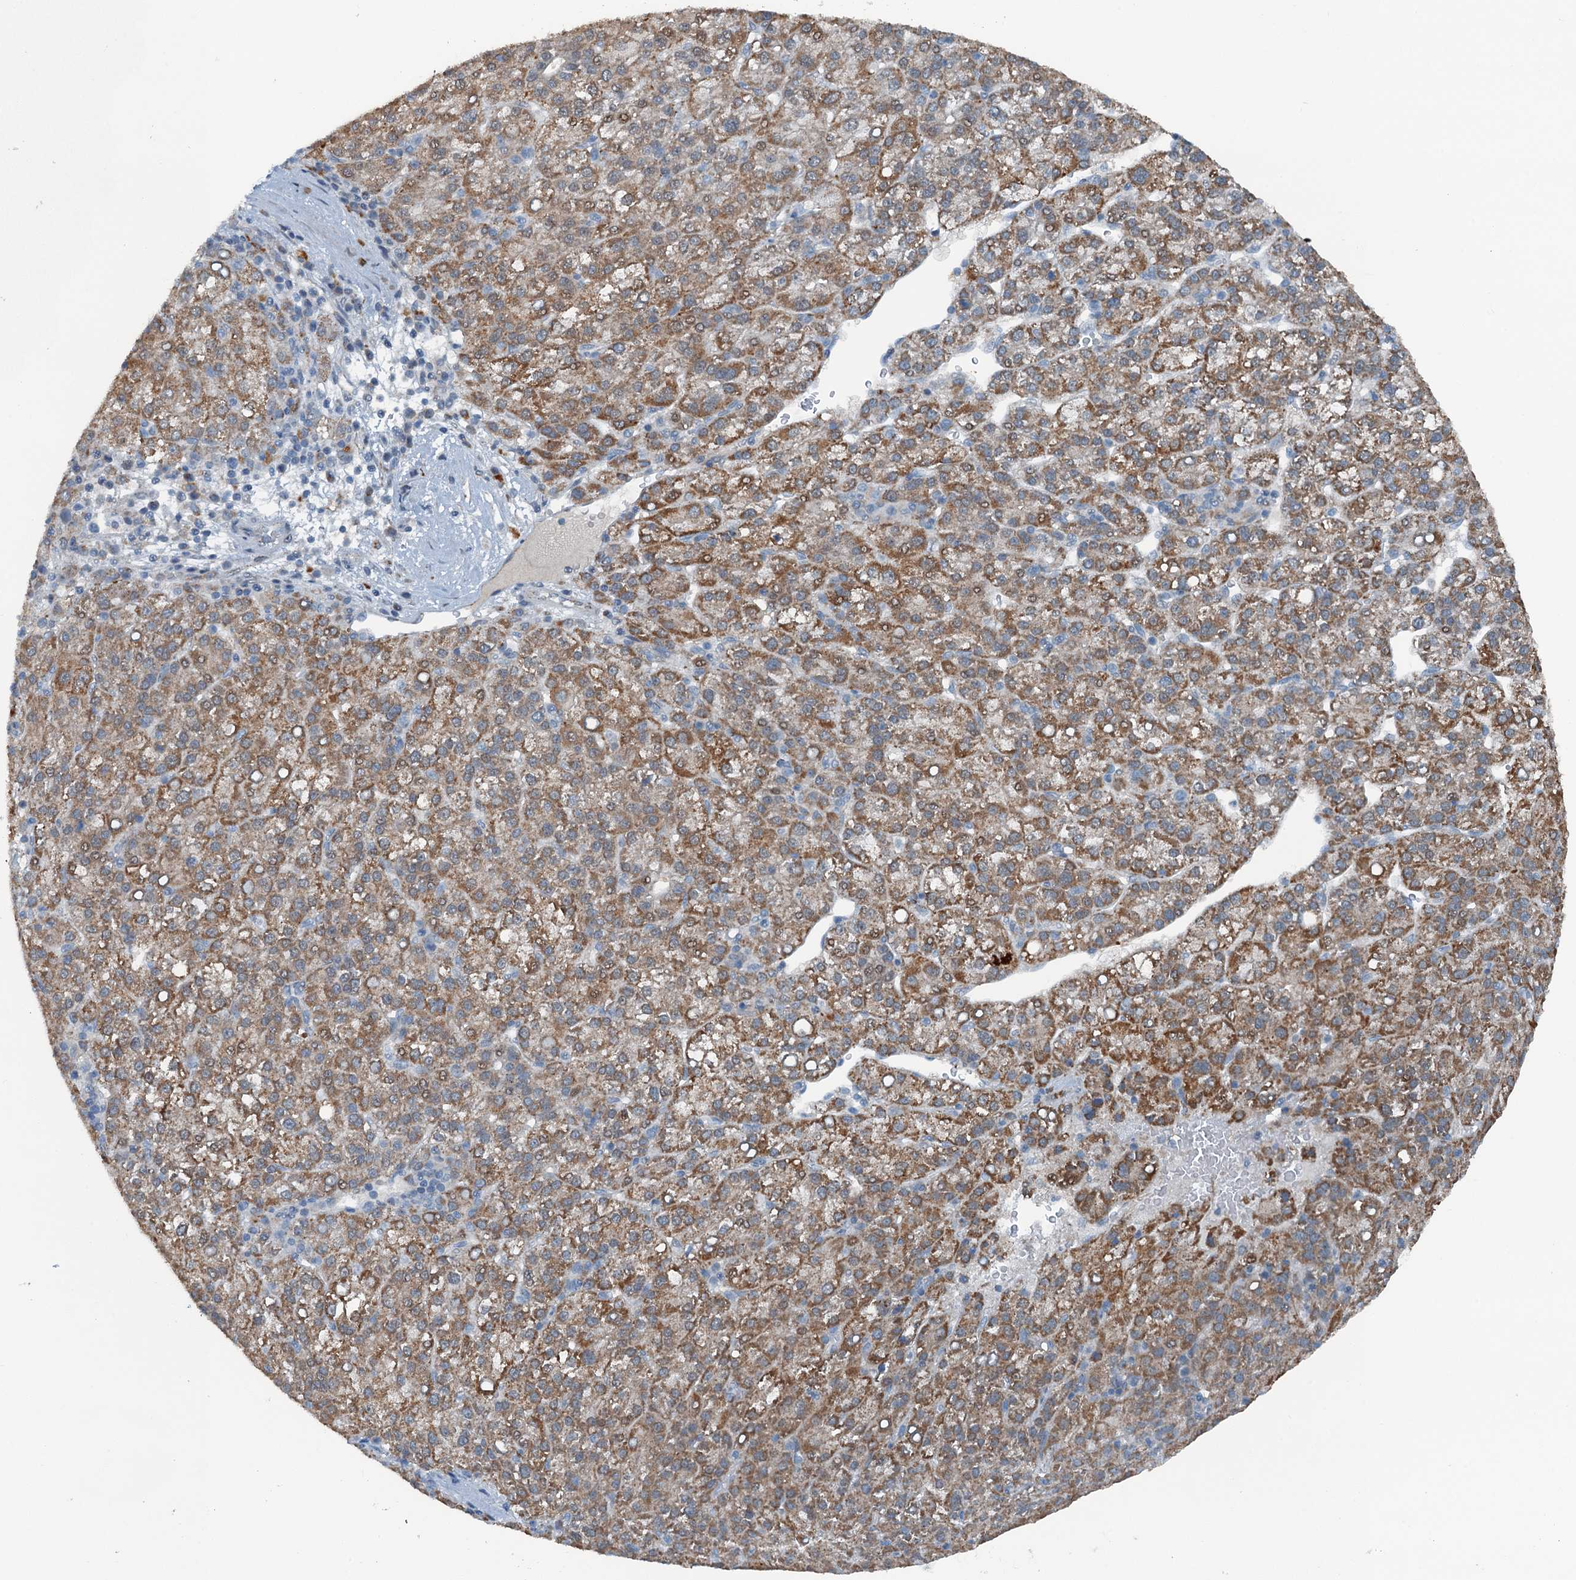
{"staining": {"intensity": "moderate", "quantity": ">75%", "location": "cytoplasmic/membranous"}, "tissue": "liver cancer", "cell_type": "Tumor cells", "image_type": "cancer", "snomed": [{"axis": "morphology", "description": "Carcinoma, Hepatocellular, NOS"}, {"axis": "topography", "description": "Liver"}], "caption": "IHC micrograph of neoplastic tissue: hepatocellular carcinoma (liver) stained using immunohistochemistry (IHC) demonstrates medium levels of moderate protein expression localized specifically in the cytoplasmic/membranous of tumor cells, appearing as a cytoplasmic/membranous brown color.", "gene": "BMERB1", "patient": {"sex": "female", "age": 58}}